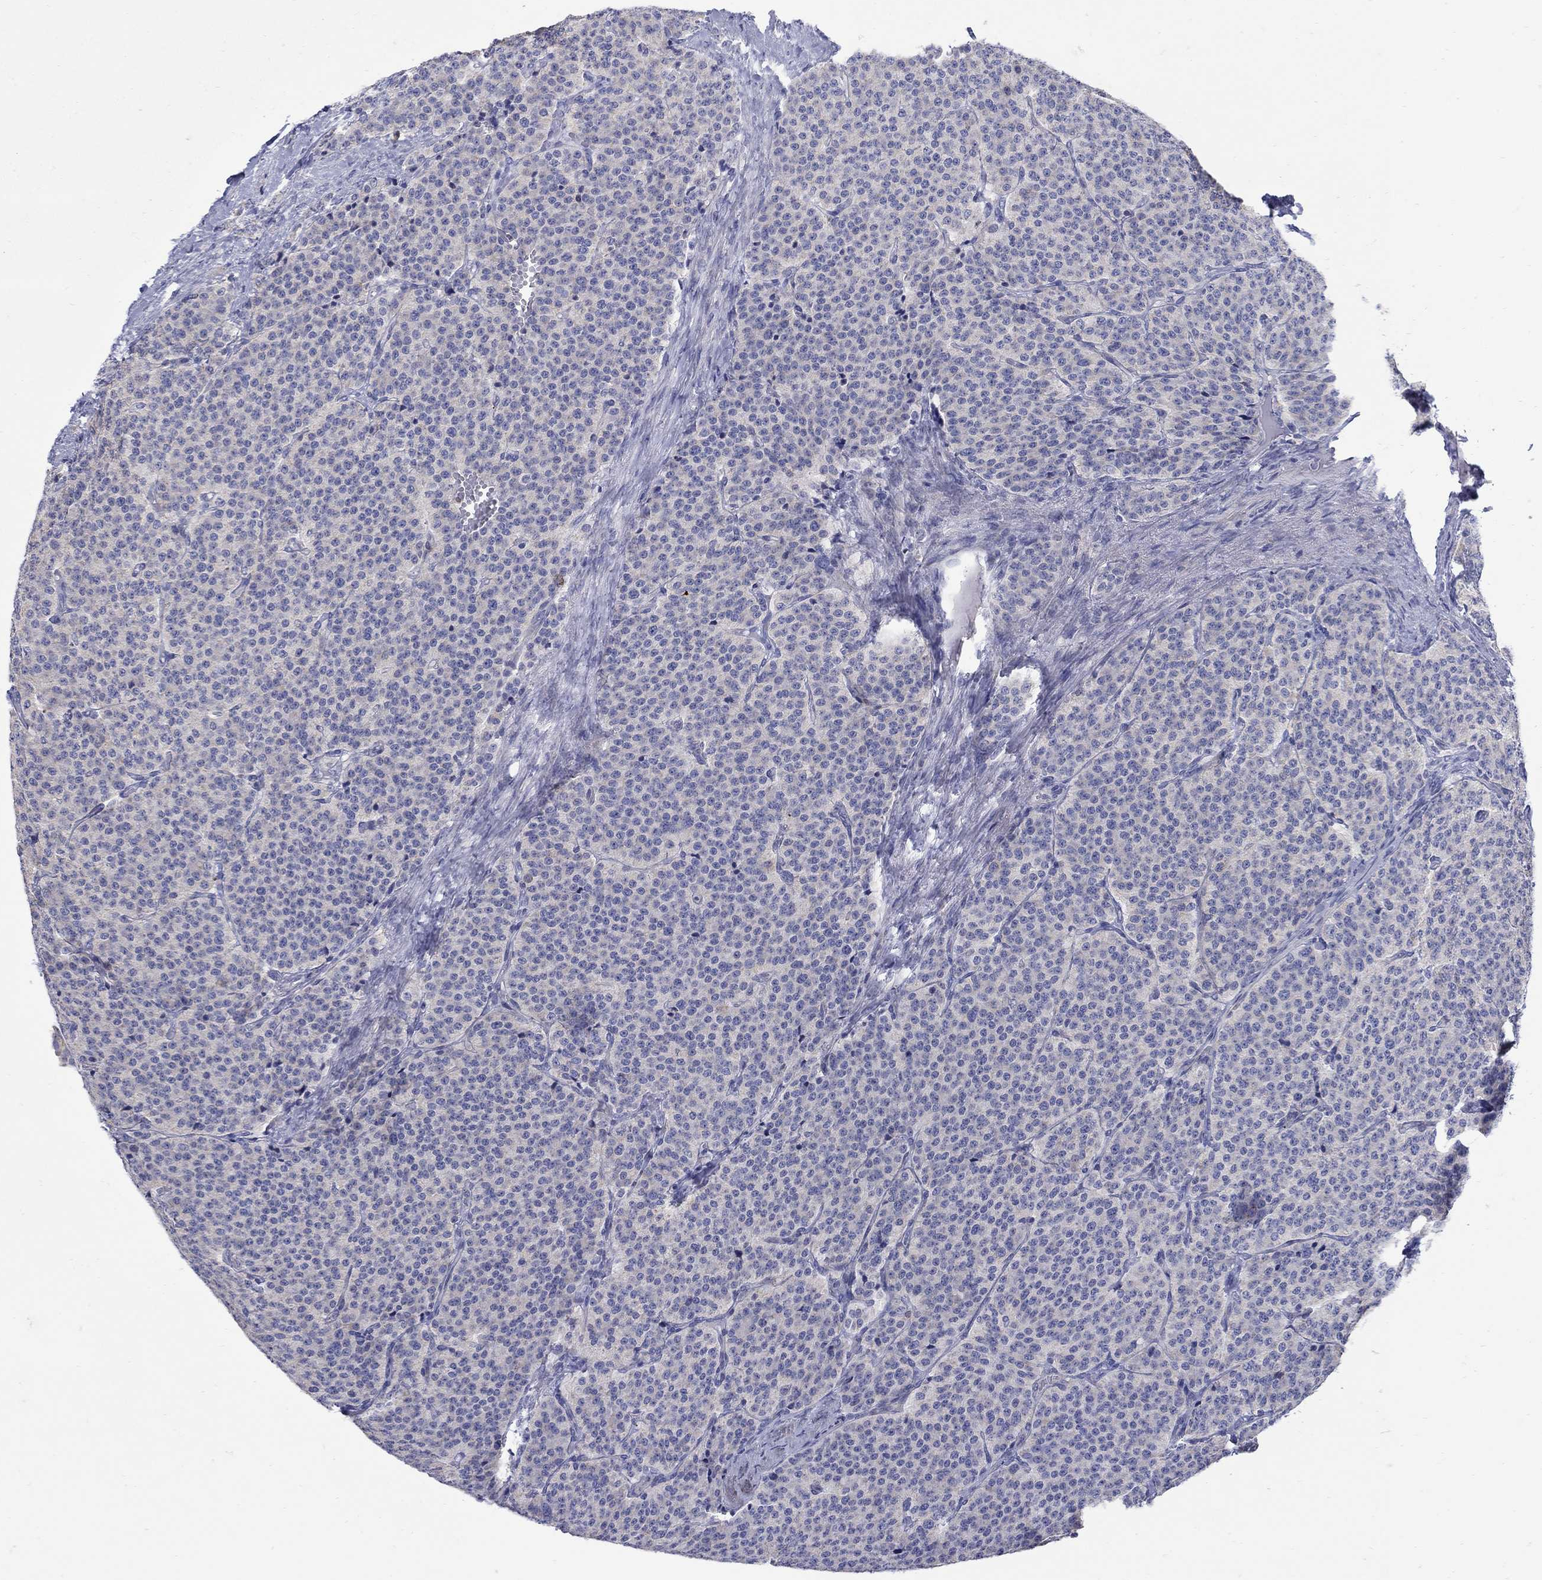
{"staining": {"intensity": "negative", "quantity": "none", "location": "none"}, "tissue": "carcinoid", "cell_type": "Tumor cells", "image_type": "cancer", "snomed": [{"axis": "morphology", "description": "Carcinoid, malignant, NOS"}, {"axis": "topography", "description": "Small intestine"}], "caption": "Tumor cells show no significant staining in carcinoid.", "gene": "REEP2", "patient": {"sex": "female", "age": 58}}